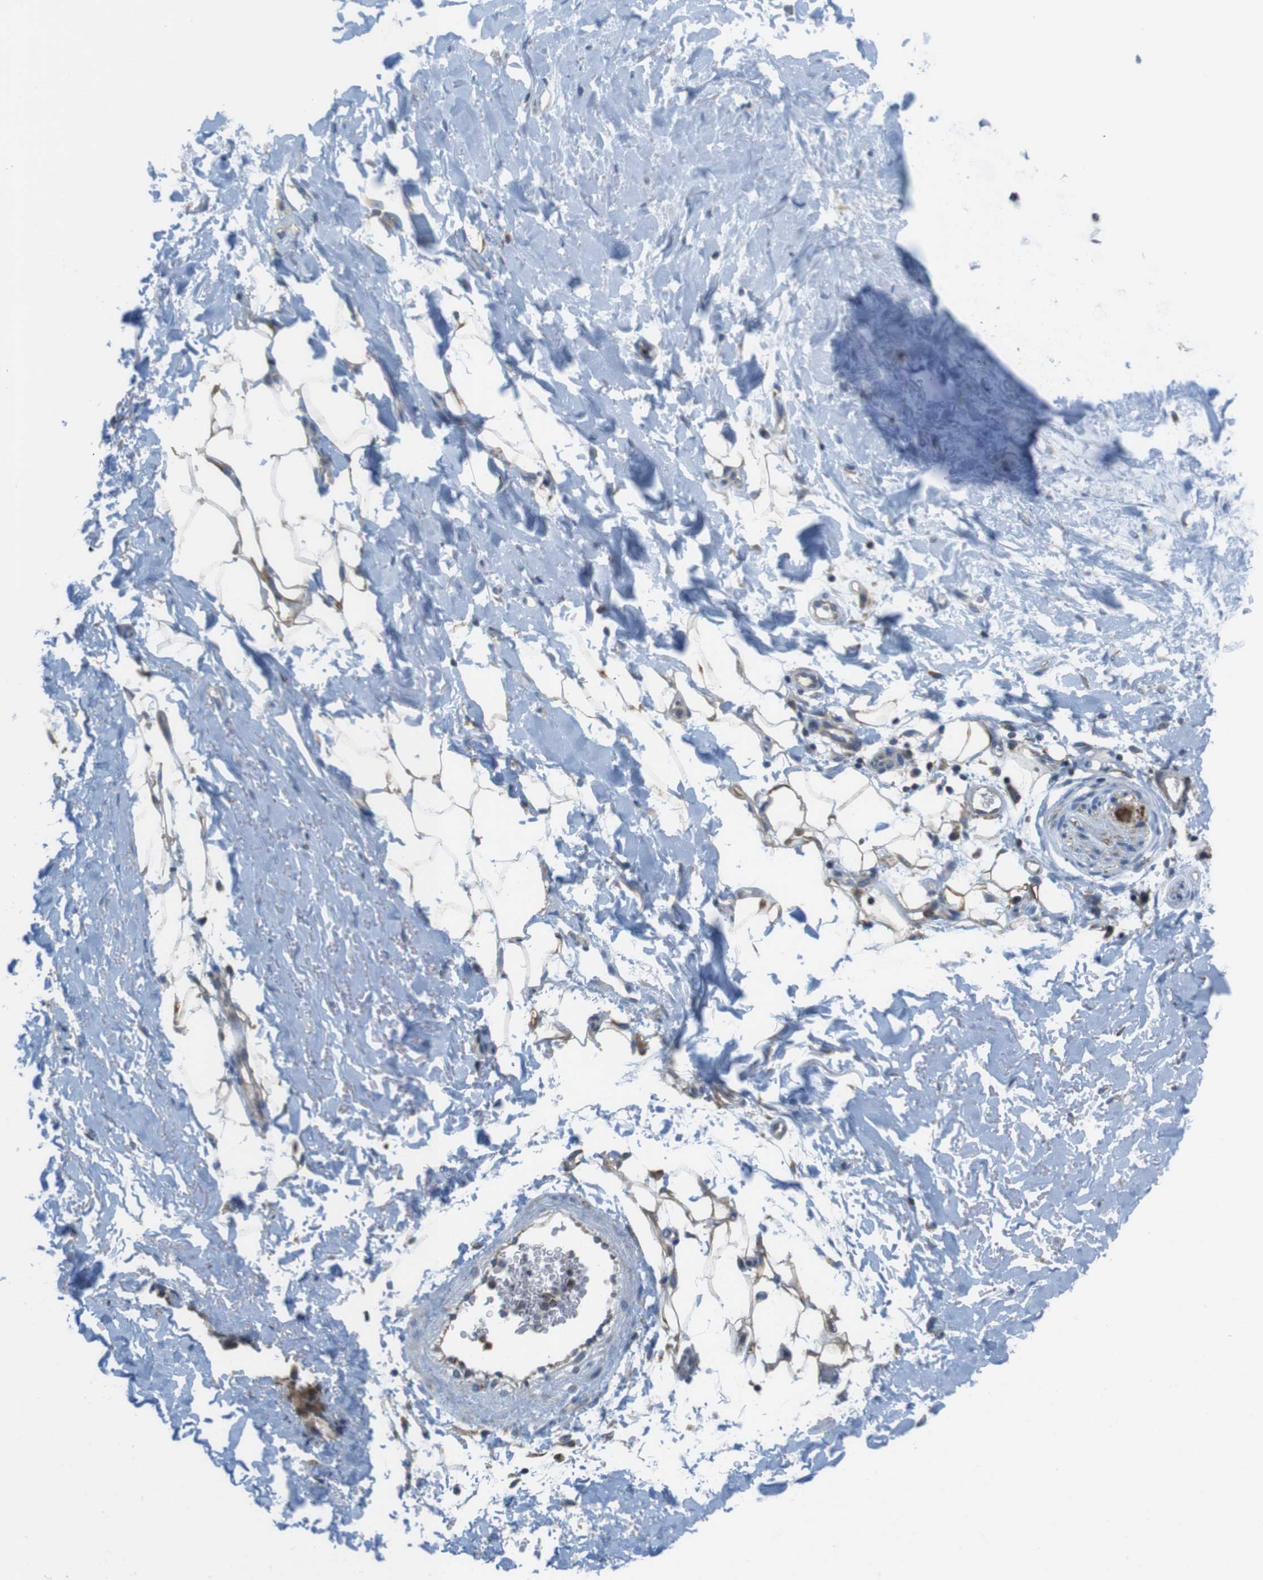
{"staining": {"intensity": "weak", "quantity": "25%-75%", "location": "cytoplasmic/membranous"}, "tissue": "adipose tissue", "cell_type": "Adipocytes", "image_type": "normal", "snomed": [{"axis": "morphology", "description": "Normal tissue, NOS"}, {"axis": "topography", "description": "Cartilage tissue"}, {"axis": "topography", "description": "Bronchus"}], "caption": "Benign adipose tissue was stained to show a protein in brown. There is low levels of weak cytoplasmic/membranous staining in approximately 25%-75% of adipocytes. (DAB IHC with brightfield microscopy, high magnification).", "gene": "GRIK1", "patient": {"sex": "female", "age": 73}}